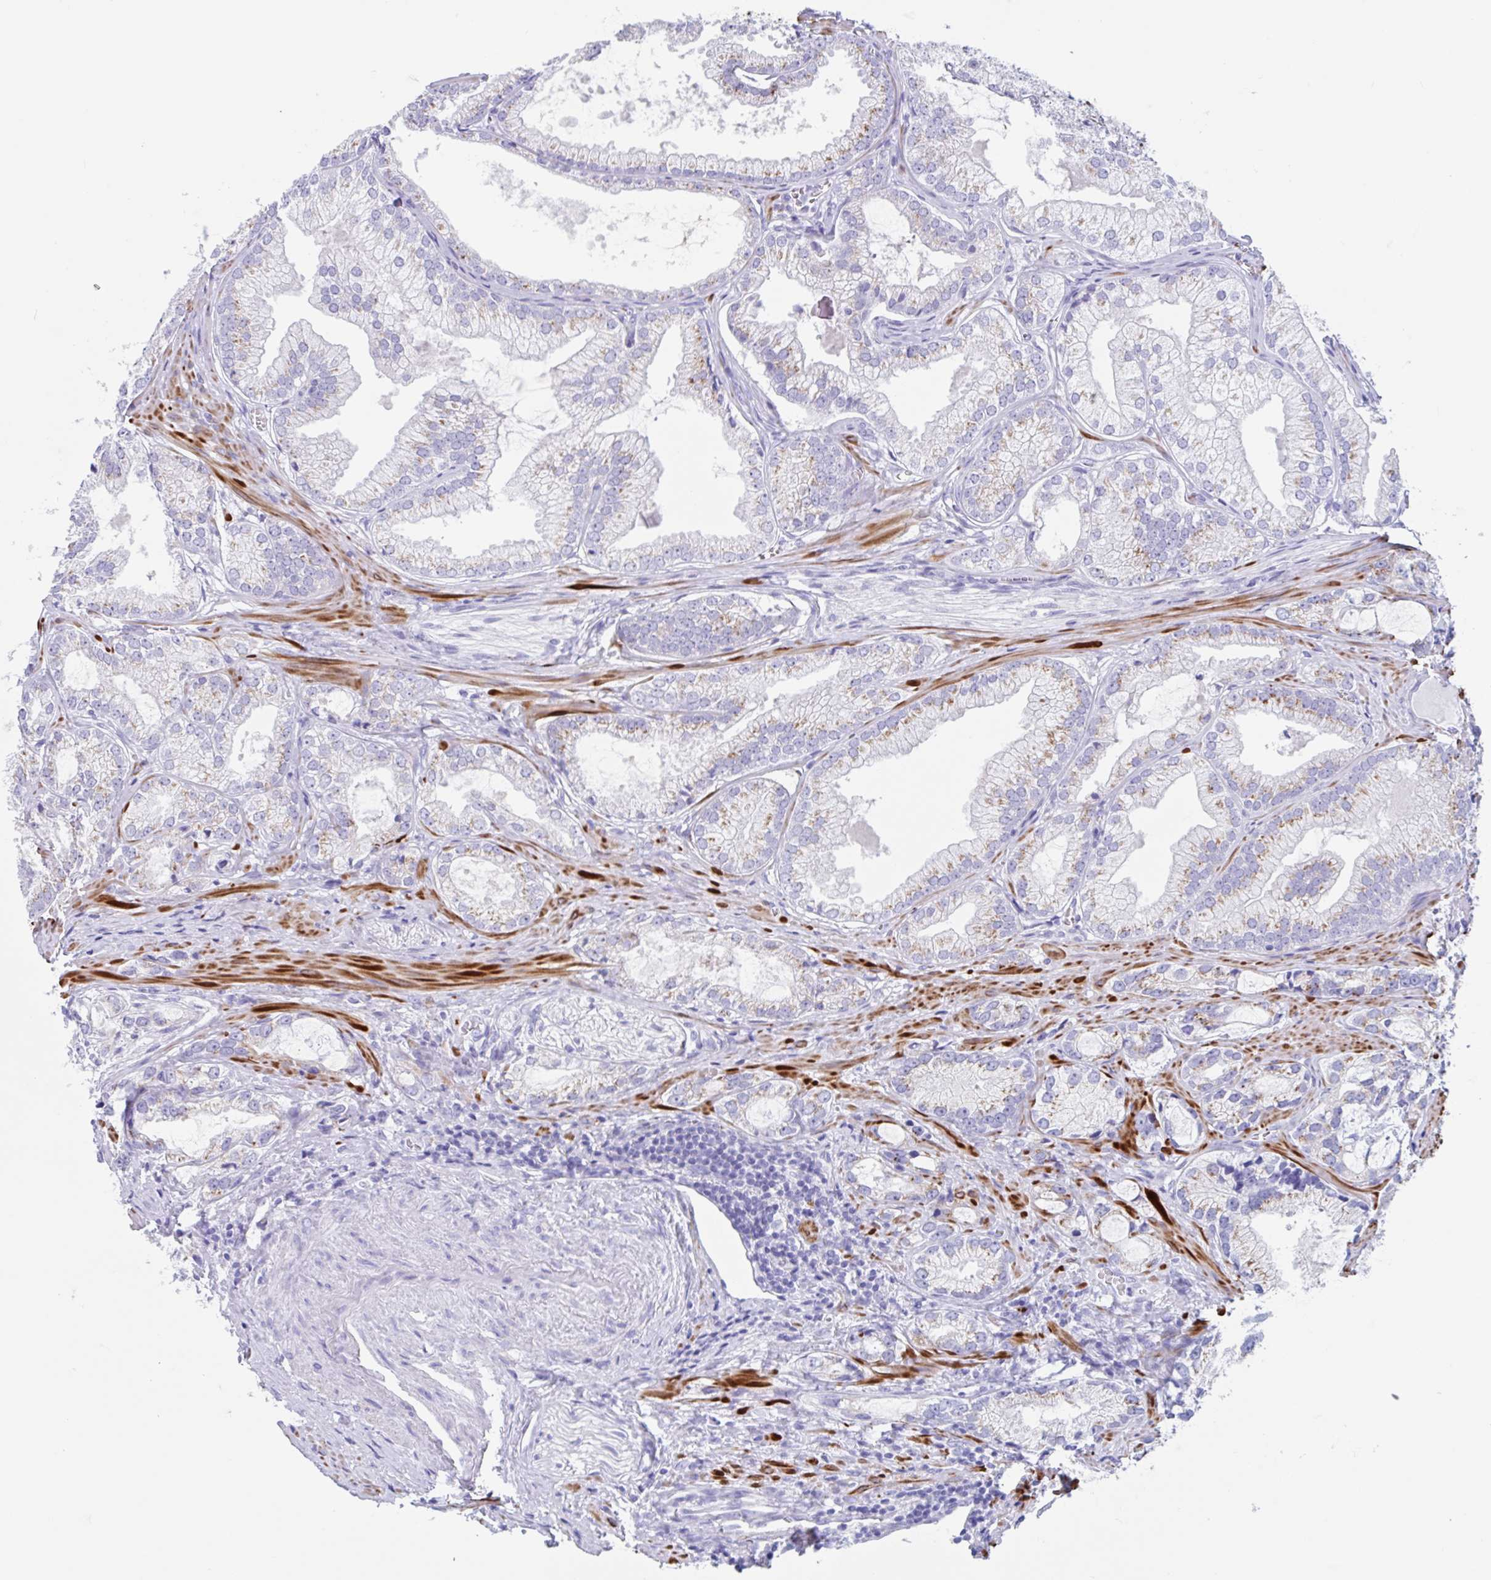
{"staining": {"intensity": "moderate", "quantity": "<25%", "location": "cytoplasmic/membranous"}, "tissue": "prostate cancer", "cell_type": "Tumor cells", "image_type": "cancer", "snomed": [{"axis": "morphology", "description": "Adenocarcinoma, Medium grade"}, {"axis": "topography", "description": "Prostate"}], "caption": "Adenocarcinoma (medium-grade) (prostate) was stained to show a protein in brown. There is low levels of moderate cytoplasmic/membranous expression in about <25% of tumor cells.", "gene": "CPTP", "patient": {"sex": "male", "age": 57}}